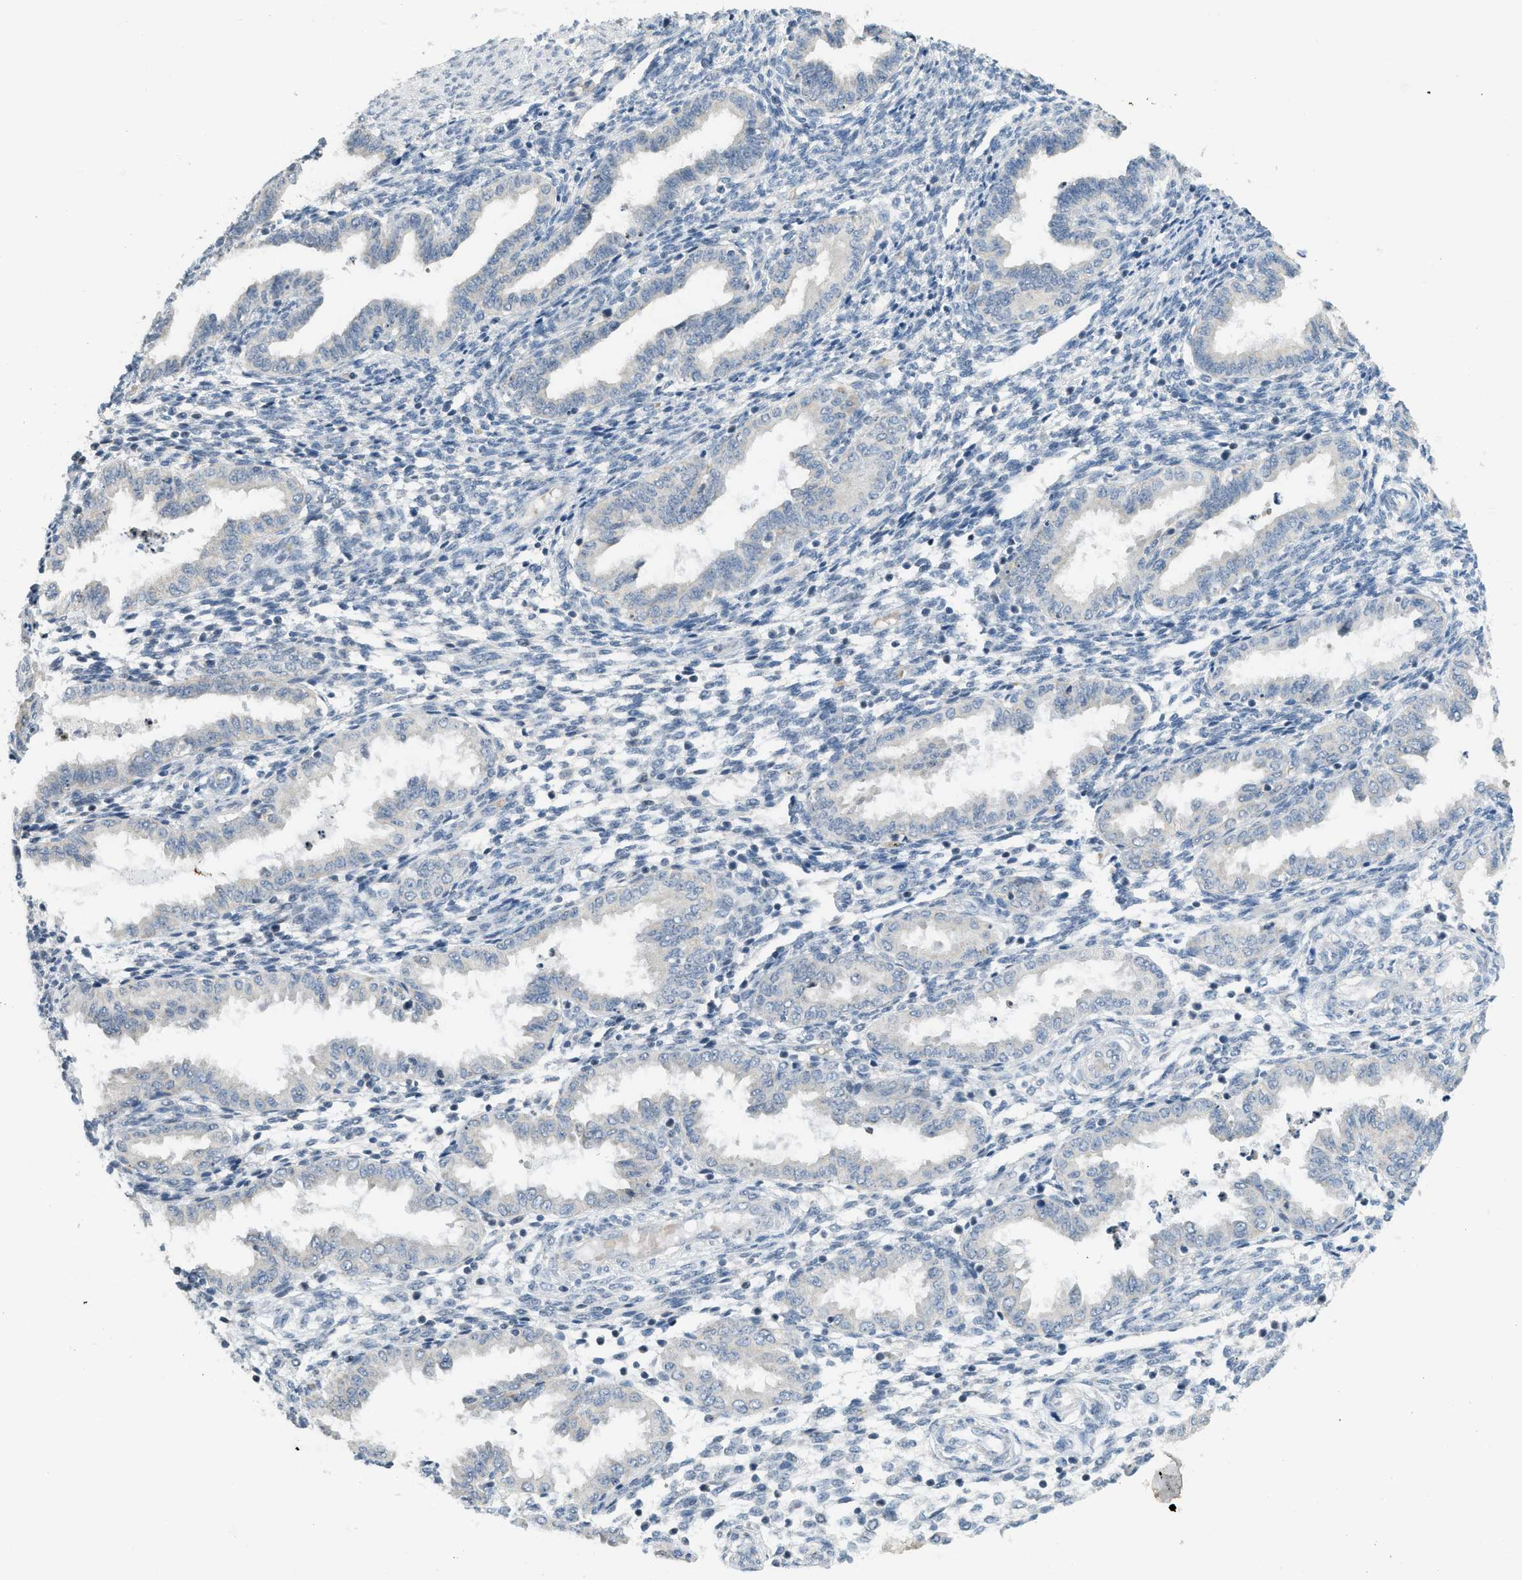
{"staining": {"intensity": "negative", "quantity": "none", "location": "none"}, "tissue": "endometrium", "cell_type": "Cells in endometrial stroma", "image_type": "normal", "snomed": [{"axis": "morphology", "description": "Normal tissue, NOS"}, {"axis": "topography", "description": "Endometrium"}], "caption": "A high-resolution image shows immunohistochemistry staining of normal endometrium, which shows no significant positivity in cells in endometrial stroma.", "gene": "TXNDC2", "patient": {"sex": "female", "age": 33}}